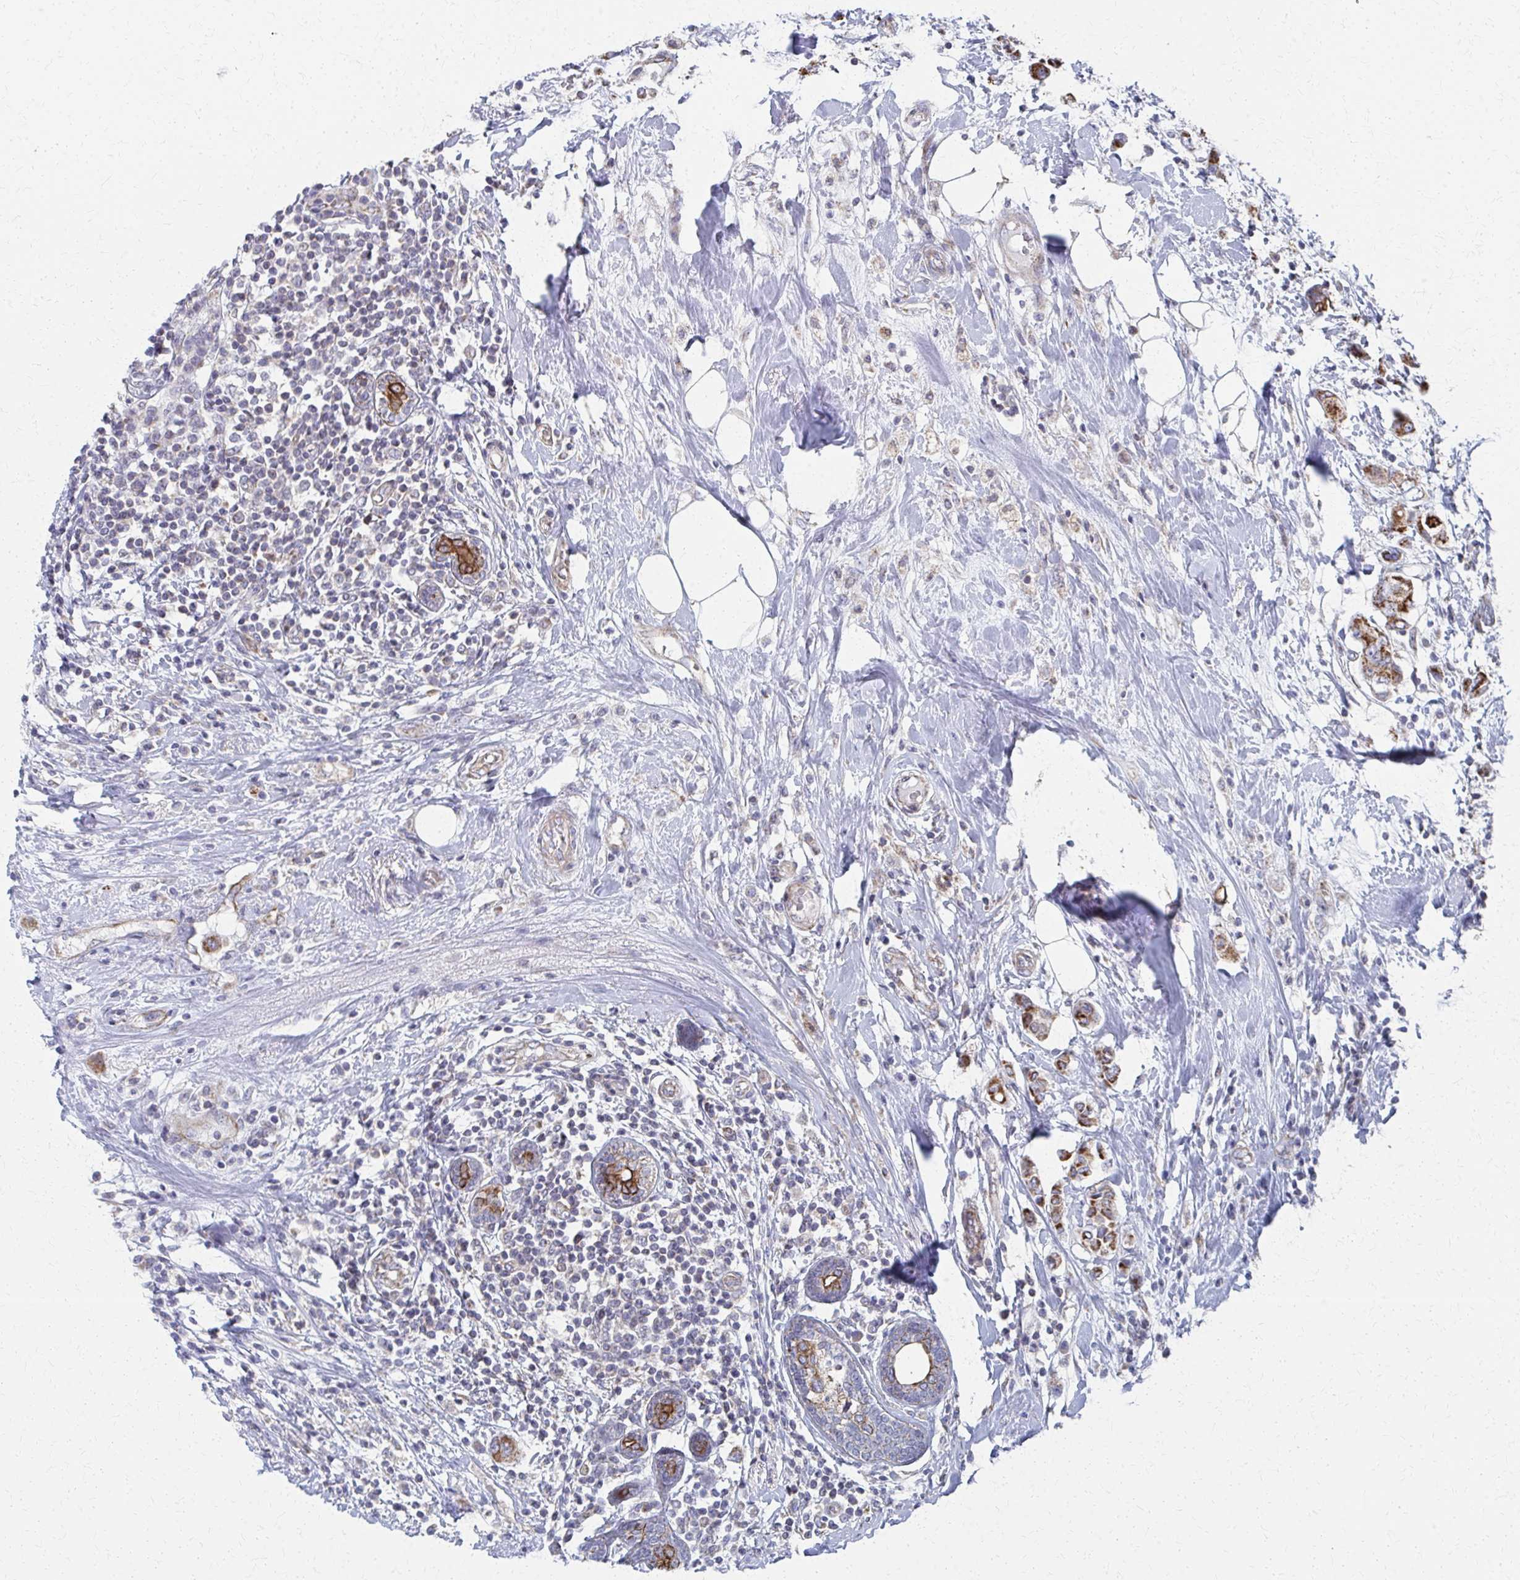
{"staining": {"intensity": "strong", "quantity": ">75%", "location": "cytoplasmic/membranous"}, "tissue": "breast cancer", "cell_type": "Tumor cells", "image_type": "cancer", "snomed": [{"axis": "morphology", "description": "Lobular carcinoma"}, {"axis": "topography", "description": "Breast"}], "caption": "IHC photomicrograph of neoplastic tissue: human breast cancer stained using immunohistochemistry (IHC) shows high levels of strong protein expression localized specifically in the cytoplasmic/membranous of tumor cells, appearing as a cytoplasmic/membranous brown color.", "gene": "FAHD1", "patient": {"sex": "female", "age": 51}}